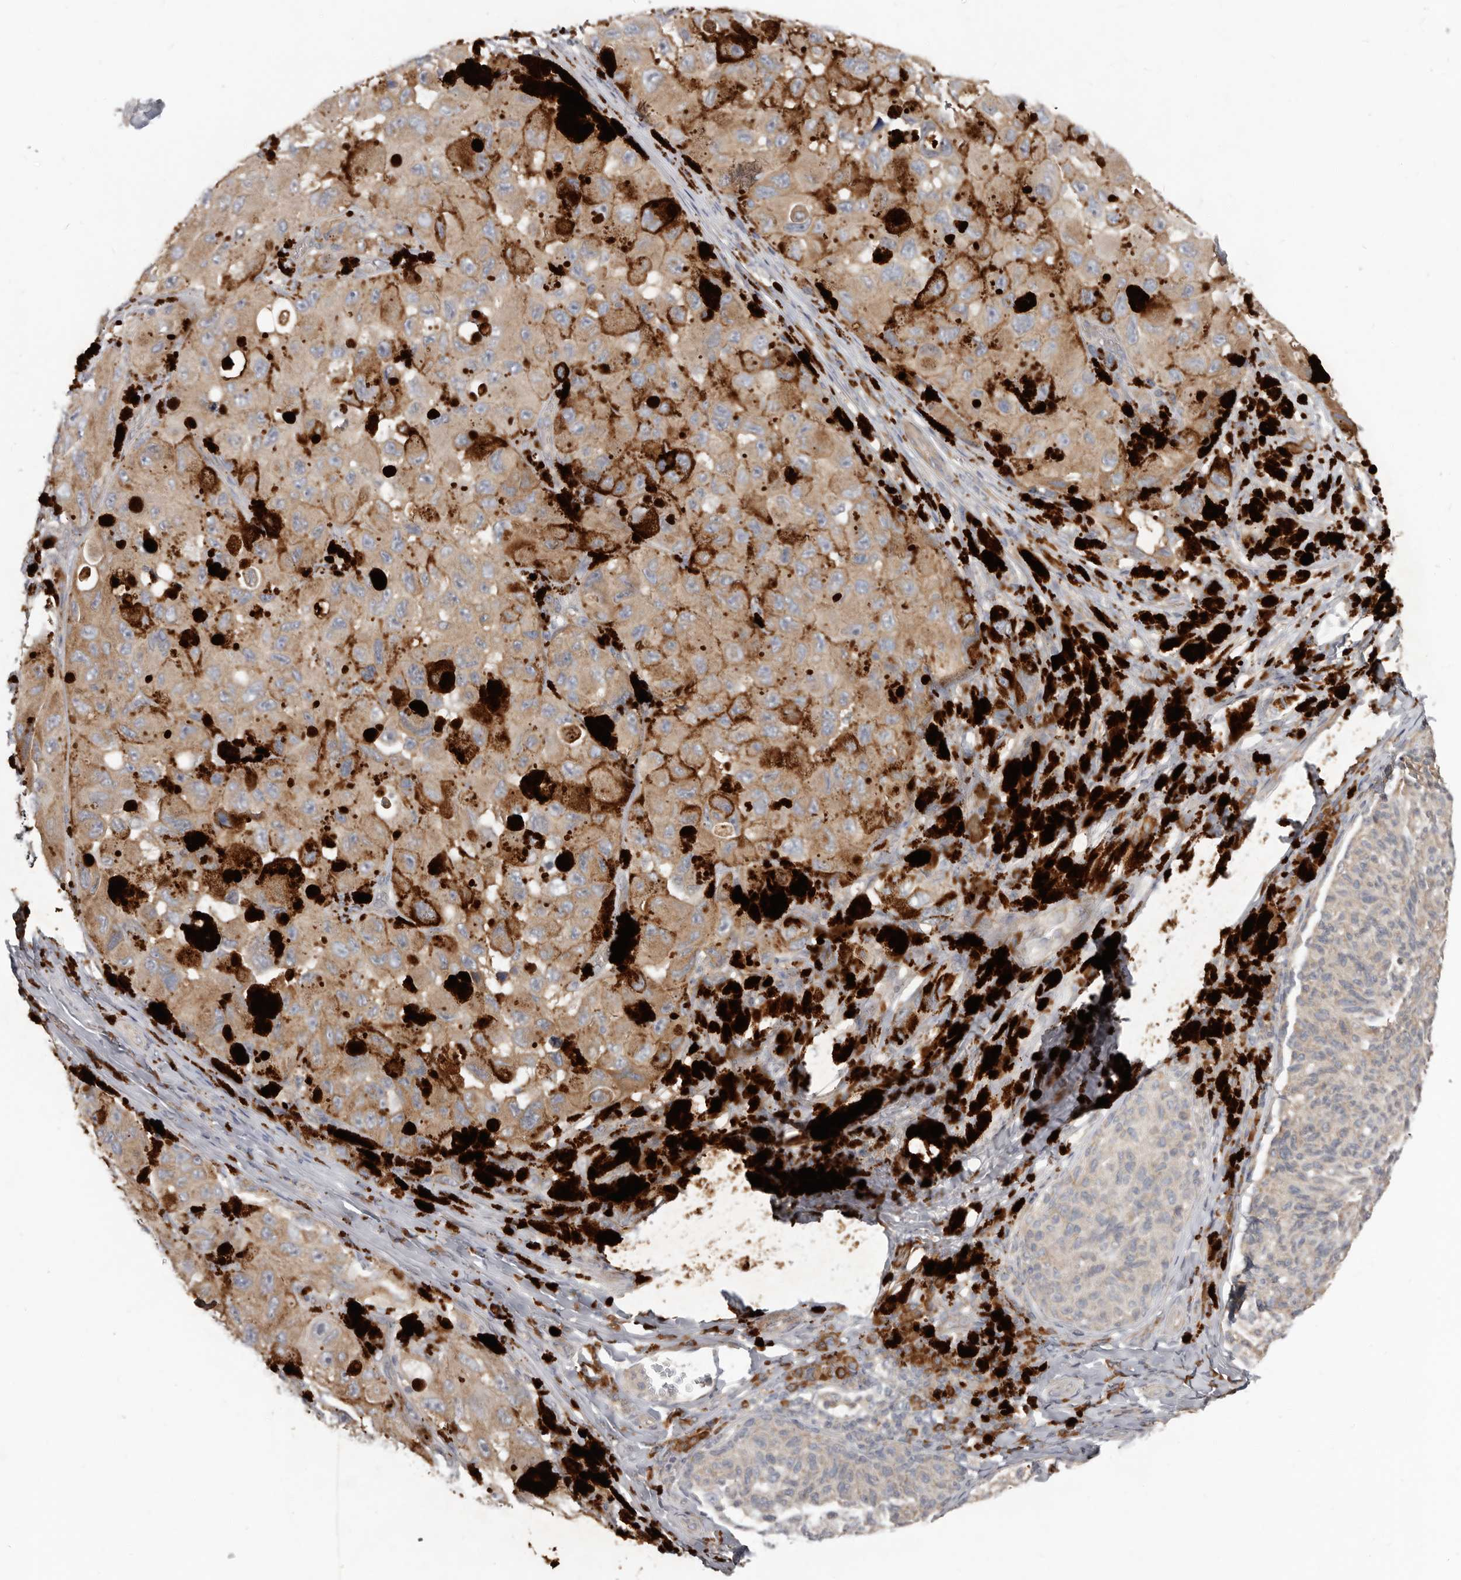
{"staining": {"intensity": "negative", "quantity": "none", "location": "none"}, "tissue": "melanoma", "cell_type": "Tumor cells", "image_type": "cancer", "snomed": [{"axis": "morphology", "description": "Malignant melanoma, NOS"}, {"axis": "topography", "description": "Skin"}], "caption": "This is a photomicrograph of IHC staining of malignant melanoma, which shows no staining in tumor cells. (DAB (3,3'-diaminobenzidine) immunohistochemistry, high magnification).", "gene": "AKNAD1", "patient": {"sex": "female", "age": 73}}